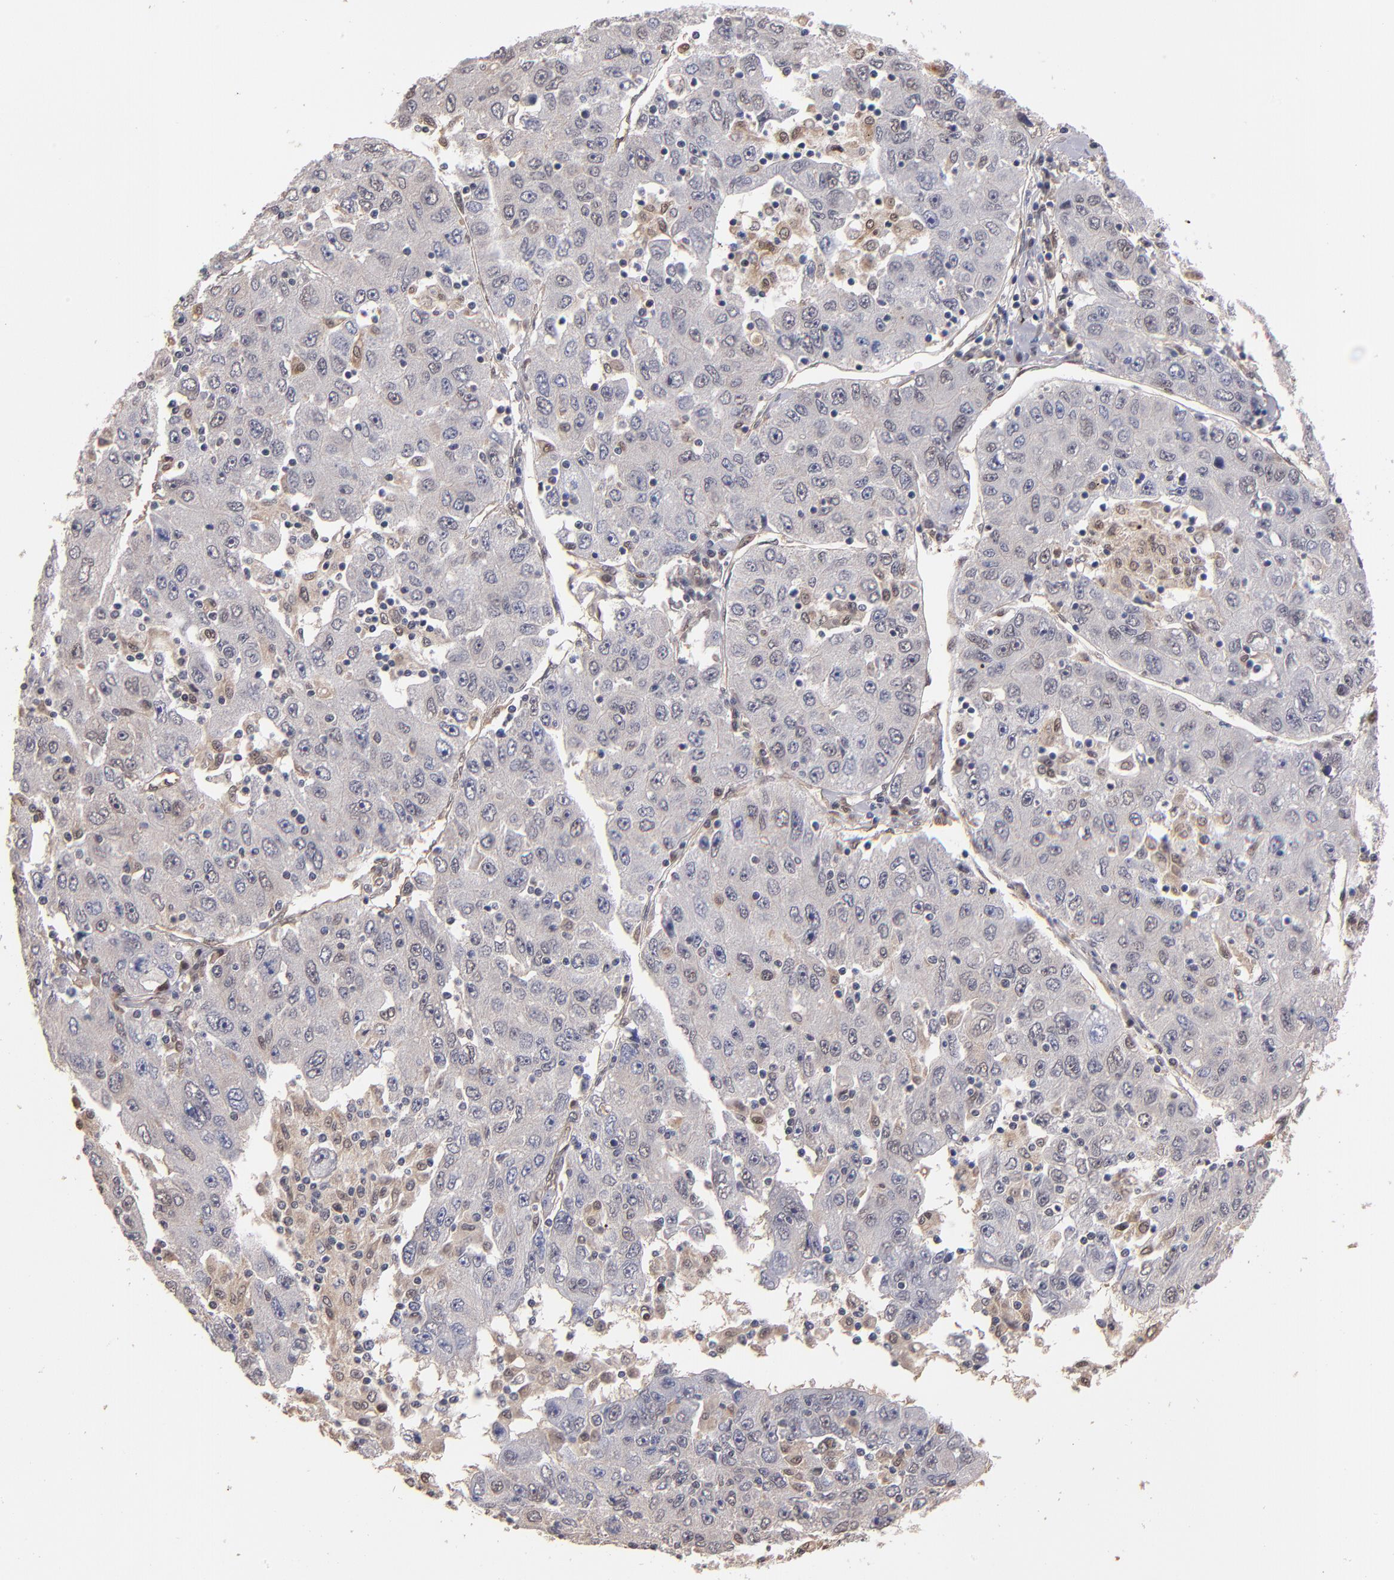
{"staining": {"intensity": "weak", "quantity": "<25%", "location": "cytoplasmic/membranous"}, "tissue": "liver cancer", "cell_type": "Tumor cells", "image_type": "cancer", "snomed": [{"axis": "morphology", "description": "Carcinoma, Hepatocellular, NOS"}, {"axis": "topography", "description": "Liver"}], "caption": "Image shows no significant protein staining in tumor cells of liver cancer.", "gene": "PSMD10", "patient": {"sex": "male", "age": 49}}